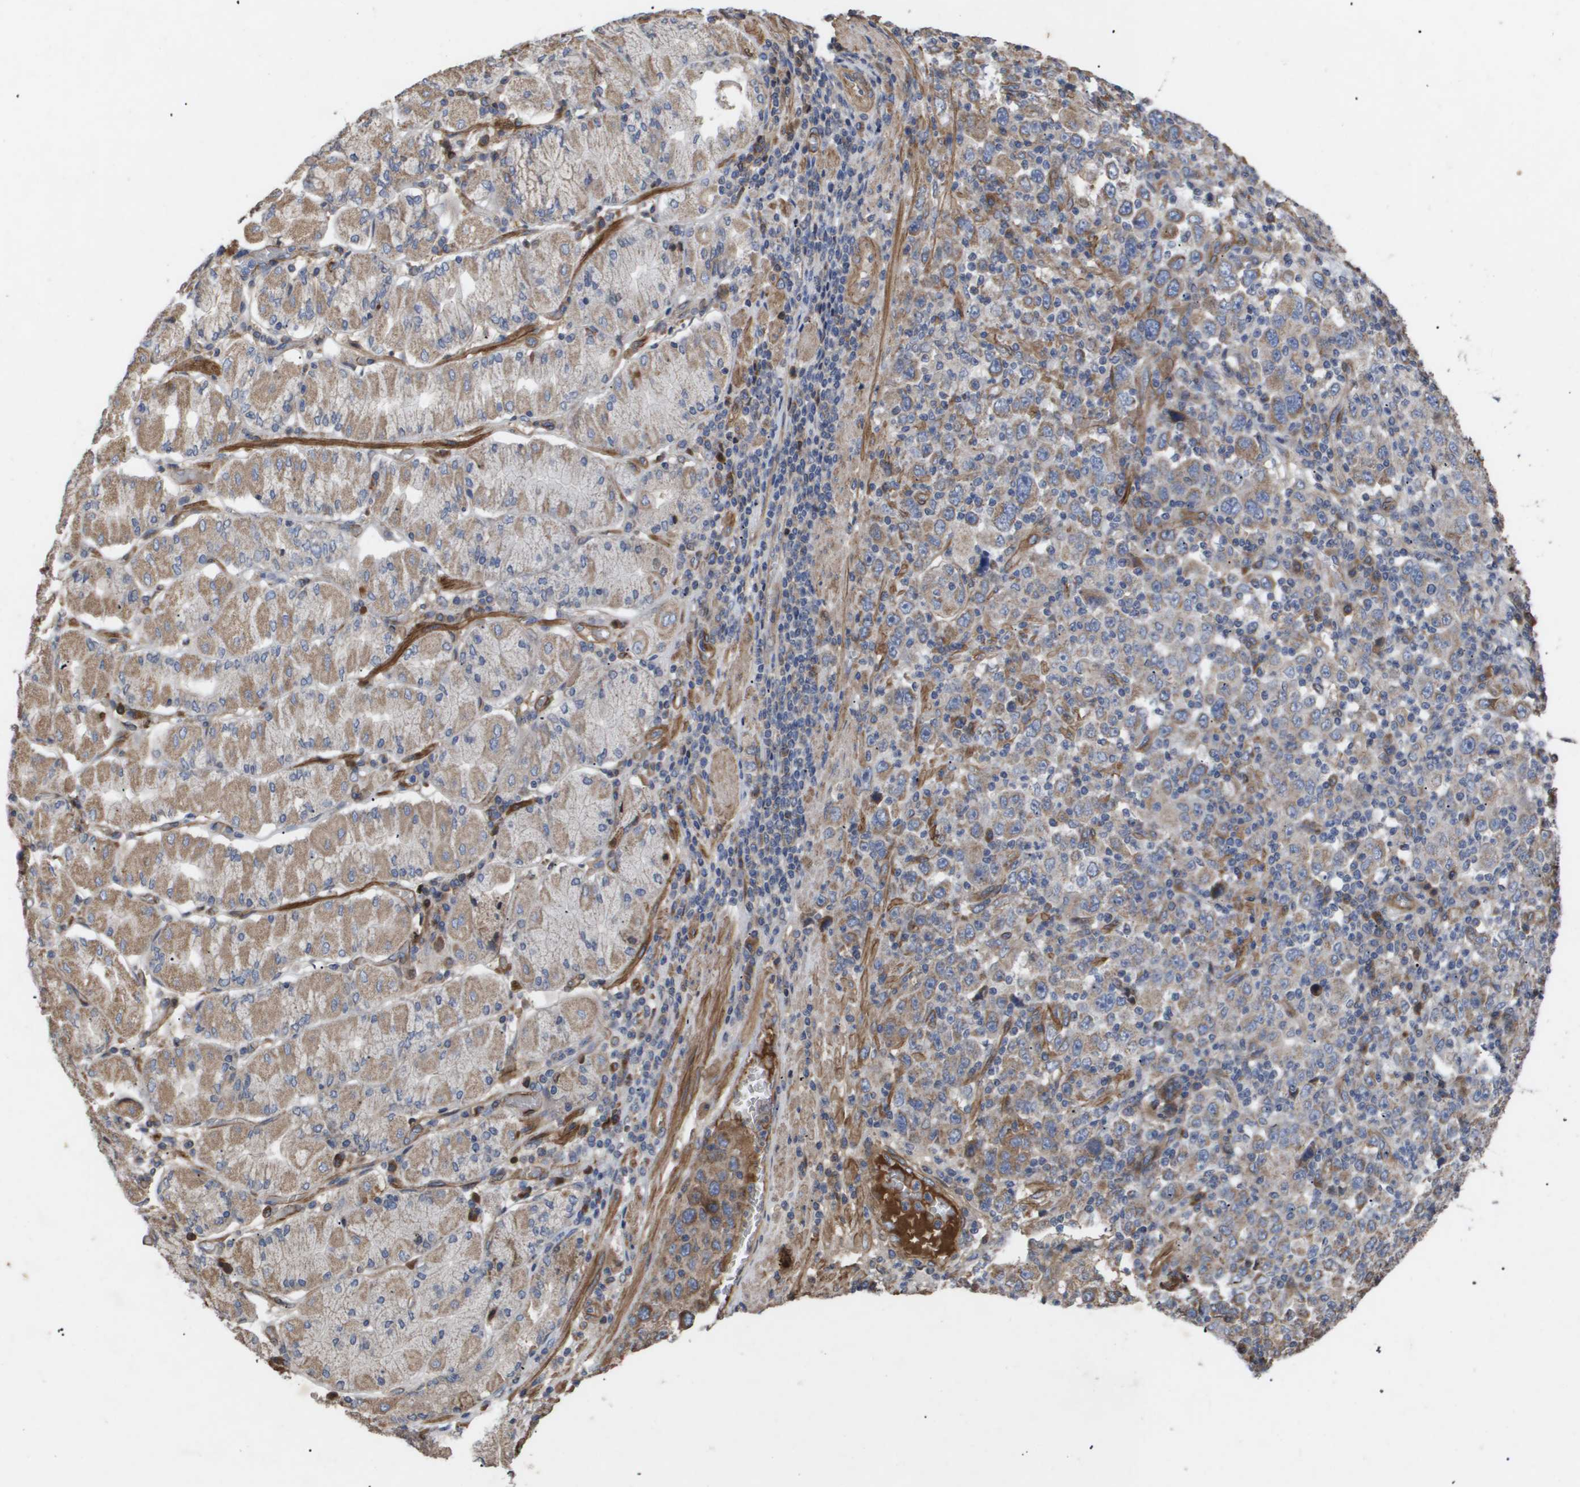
{"staining": {"intensity": "moderate", "quantity": "25%-75%", "location": "cytoplasmic/membranous"}, "tissue": "stomach cancer", "cell_type": "Tumor cells", "image_type": "cancer", "snomed": [{"axis": "morphology", "description": "Normal tissue, NOS"}, {"axis": "morphology", "description": "Adenocarcinoma, NOS"}, {"axis": "topography", "description": "Stomach, upper"}, {"axis": "topography", "description": "Stomach"}], "caption": "Protein analysis of adenocarcinoma (stomach) tissue demonstrates moderate cytoplasmic/membranous expression in approximately 25%-75% of tumor cells.", "gene": "TNS1", "patient": {"sex": "male", "age": 59}}